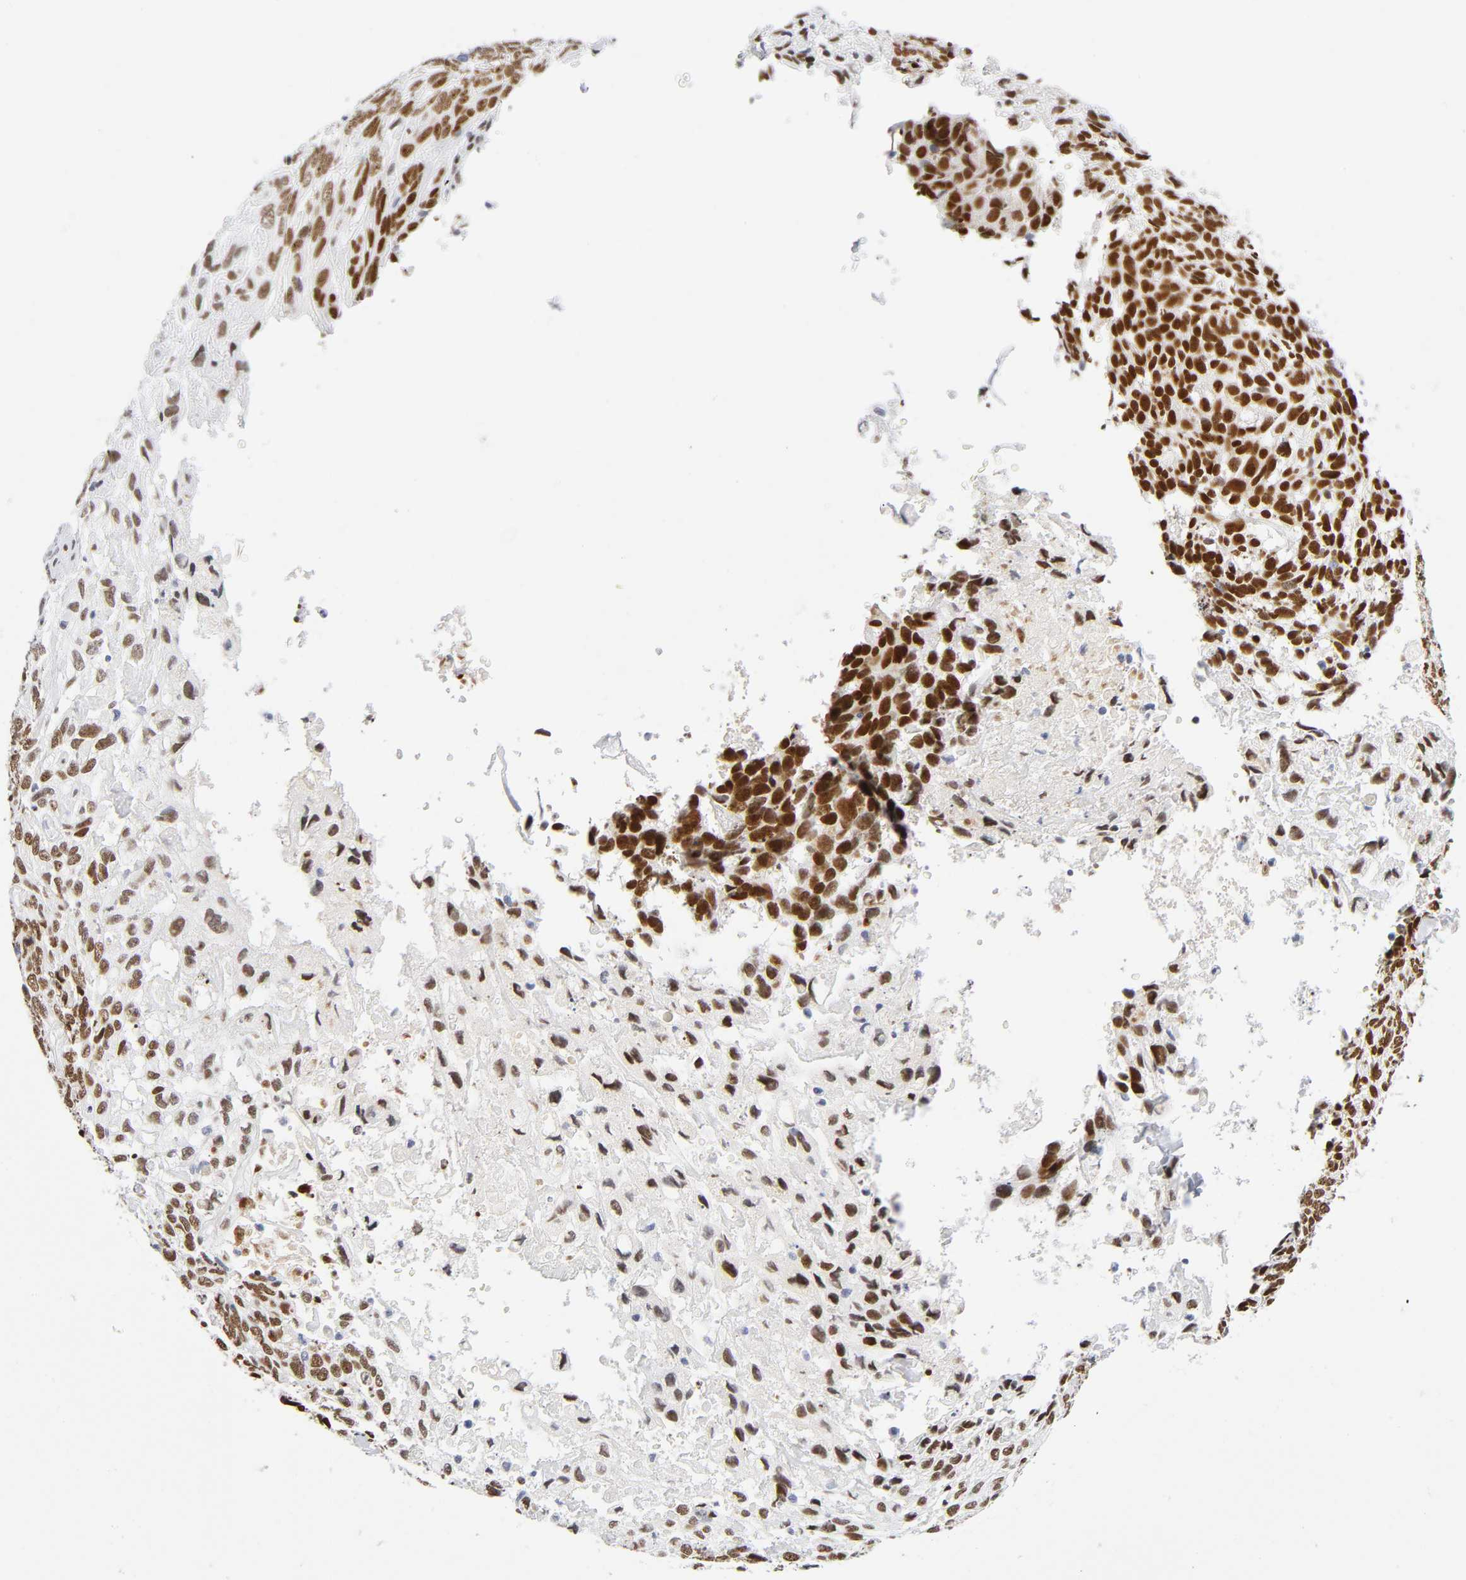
{"staining": {"intensity": "strong", "quantity": ">75%", "location": "nuclear"}, "tissue": "skin cancer", "cell_type": "Tumor cells", "image_type": "cancer", "snomed": [{"axis": "morphology", "description": "Basal cell carcinoma"}, {"axis": "topography", "description": "Skin"}], "caption": "IHC of skin basal cell carcinoma exhibits high levels of strong nuclear staining in about >75% of tumor cells.", "gene": "NFIC", "patient": {"sex": "male", "age": 72}}